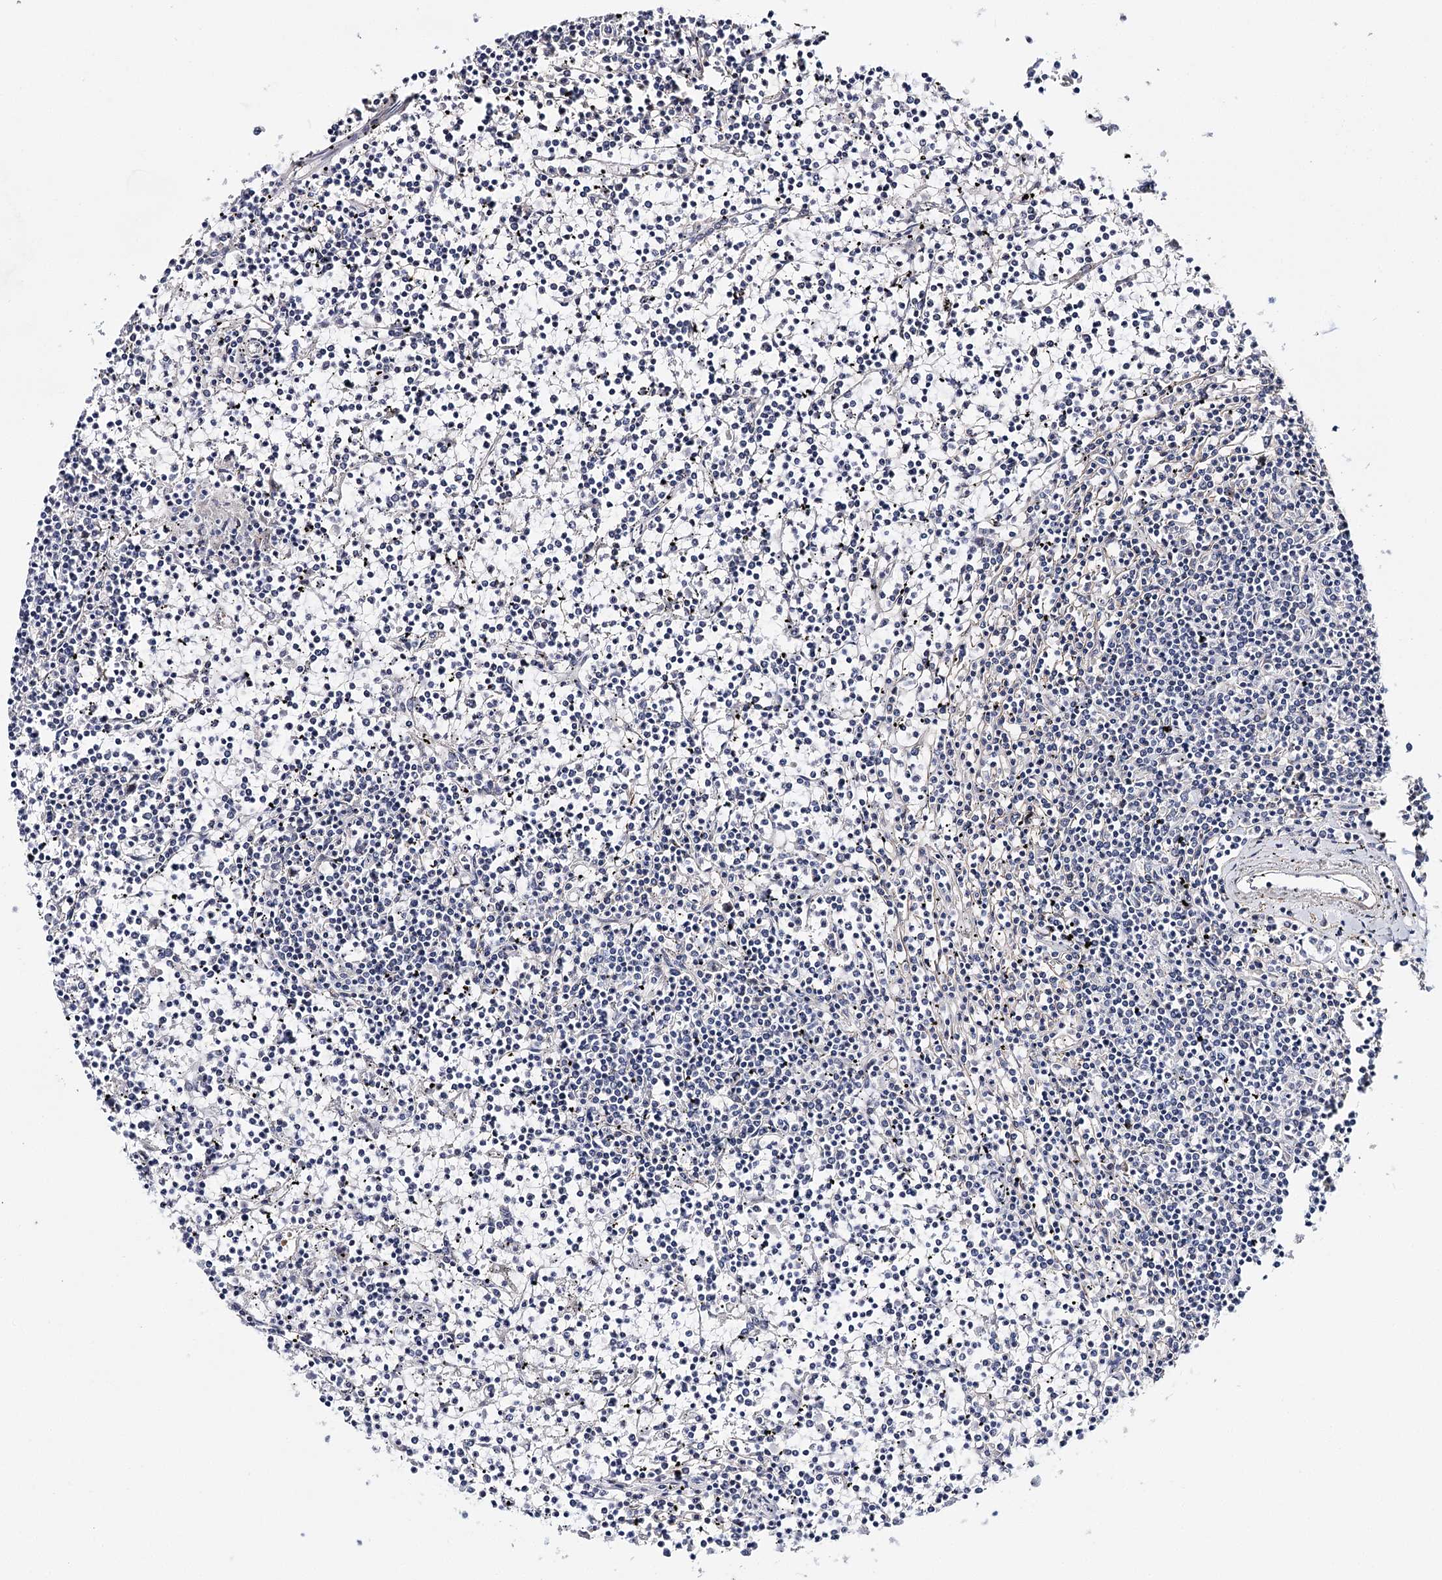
{"staining": {"intensity": "negative", "quantity": "none", "location": "none"}, "tissue": "lymphoma", "cell_type": "Tumor cells", "image_type": "cancer", "snomed": [{"axis": "morphology", "description": "Malignant lymphoma, non-Hodgkin's type, Low grade"}, {"axis": "topography", "description": "Spleen"}], "caption": "Malignant lymphoma, non-Hodgkin's type (low-grade) was stained to show a protein in brown. There is no significant expression in tumor cells.", "gene": "CFAP46", "patient": {"sex": "female", "age": 19}}